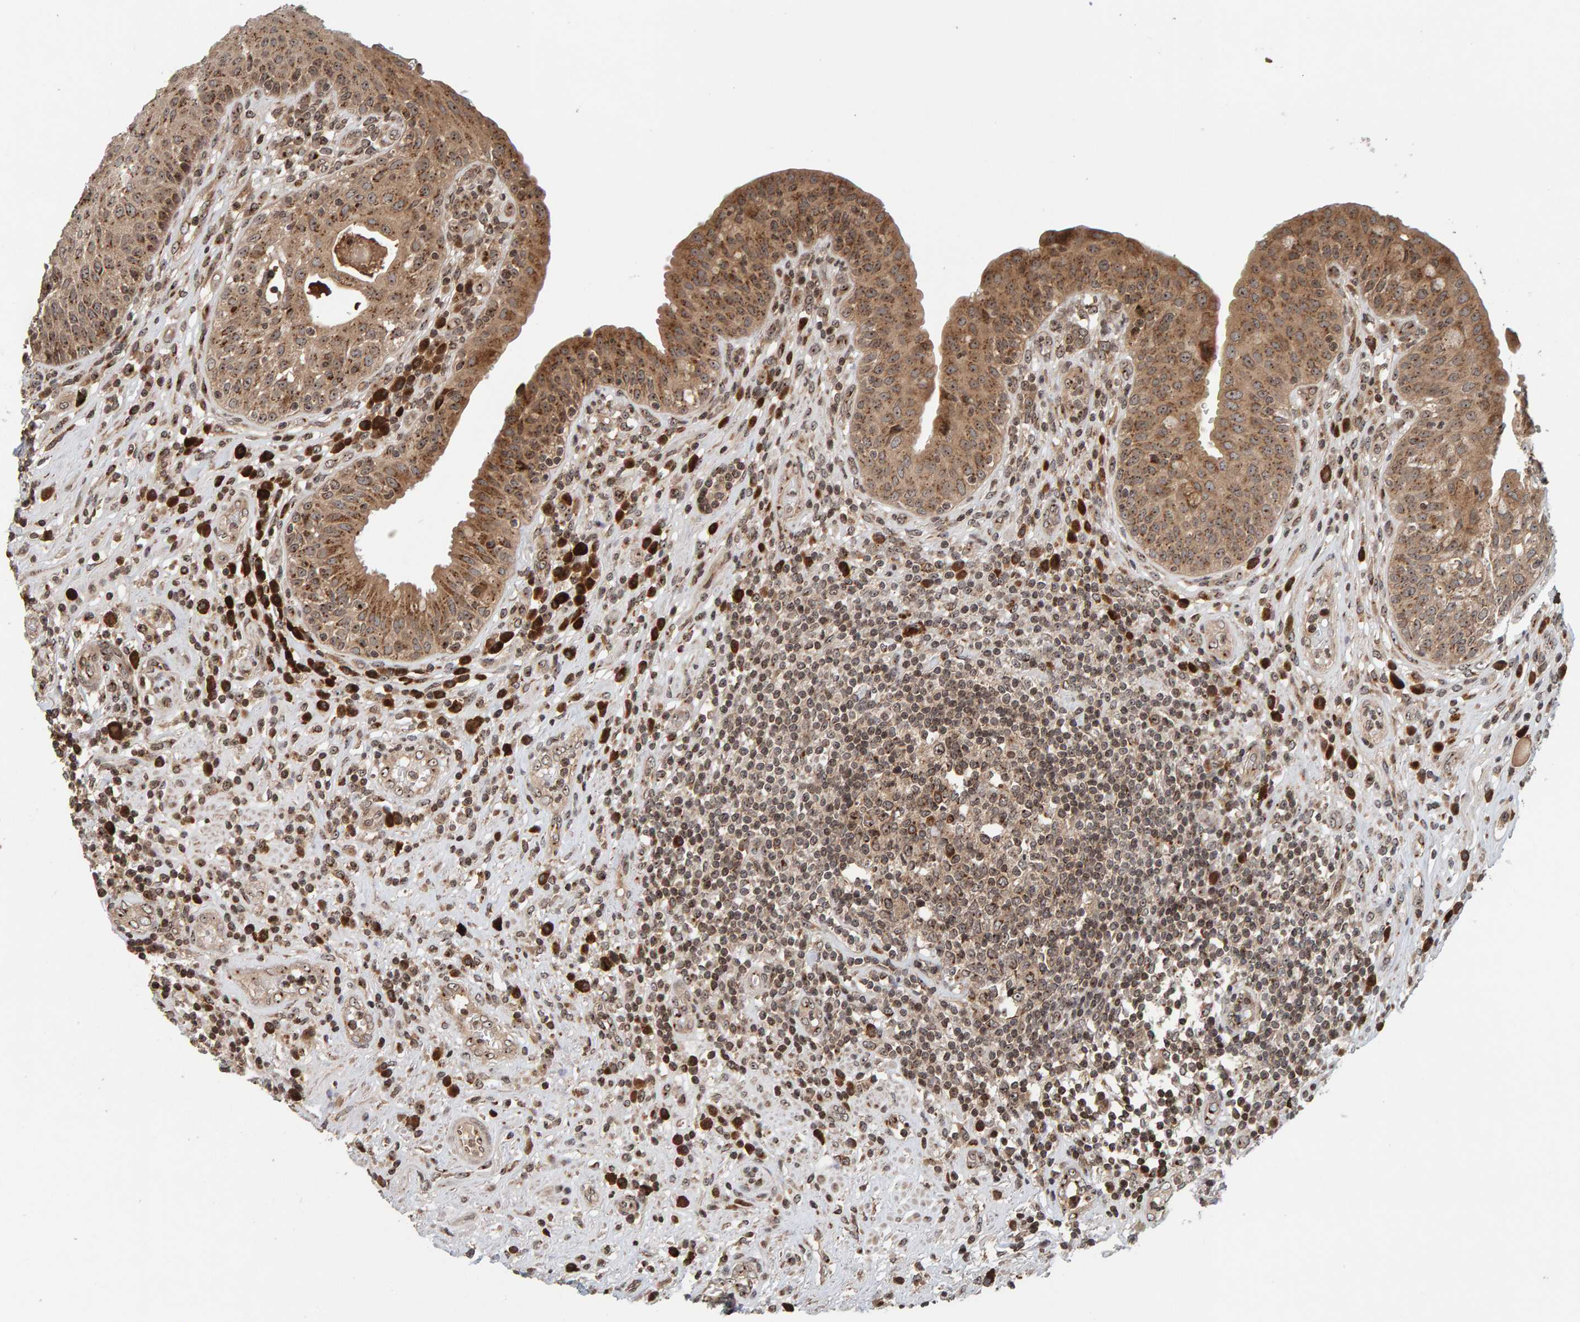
{"staining": {"intensity": "moderate", "quantity": ">75%", "location": "cytoplasmic/membranous,nuclear"}, "tissue": "urinary bladder", "cell_type": "Urothelial cells", "image_type": "normal", "snomed": [{"axis": "morphology", "description": "Normal tissue, NOS"}, {"axis": "topography", "description": "Urinary bladder"}], "caption": "Brown immunohistochemical staining in normal human urinary bladder shows moderate cytoplasmic/membranous,nuclear expression in about >75% of urothelial cells.", "gene": "CCDC182", "patient": {"sex": "female", "age": 62}}